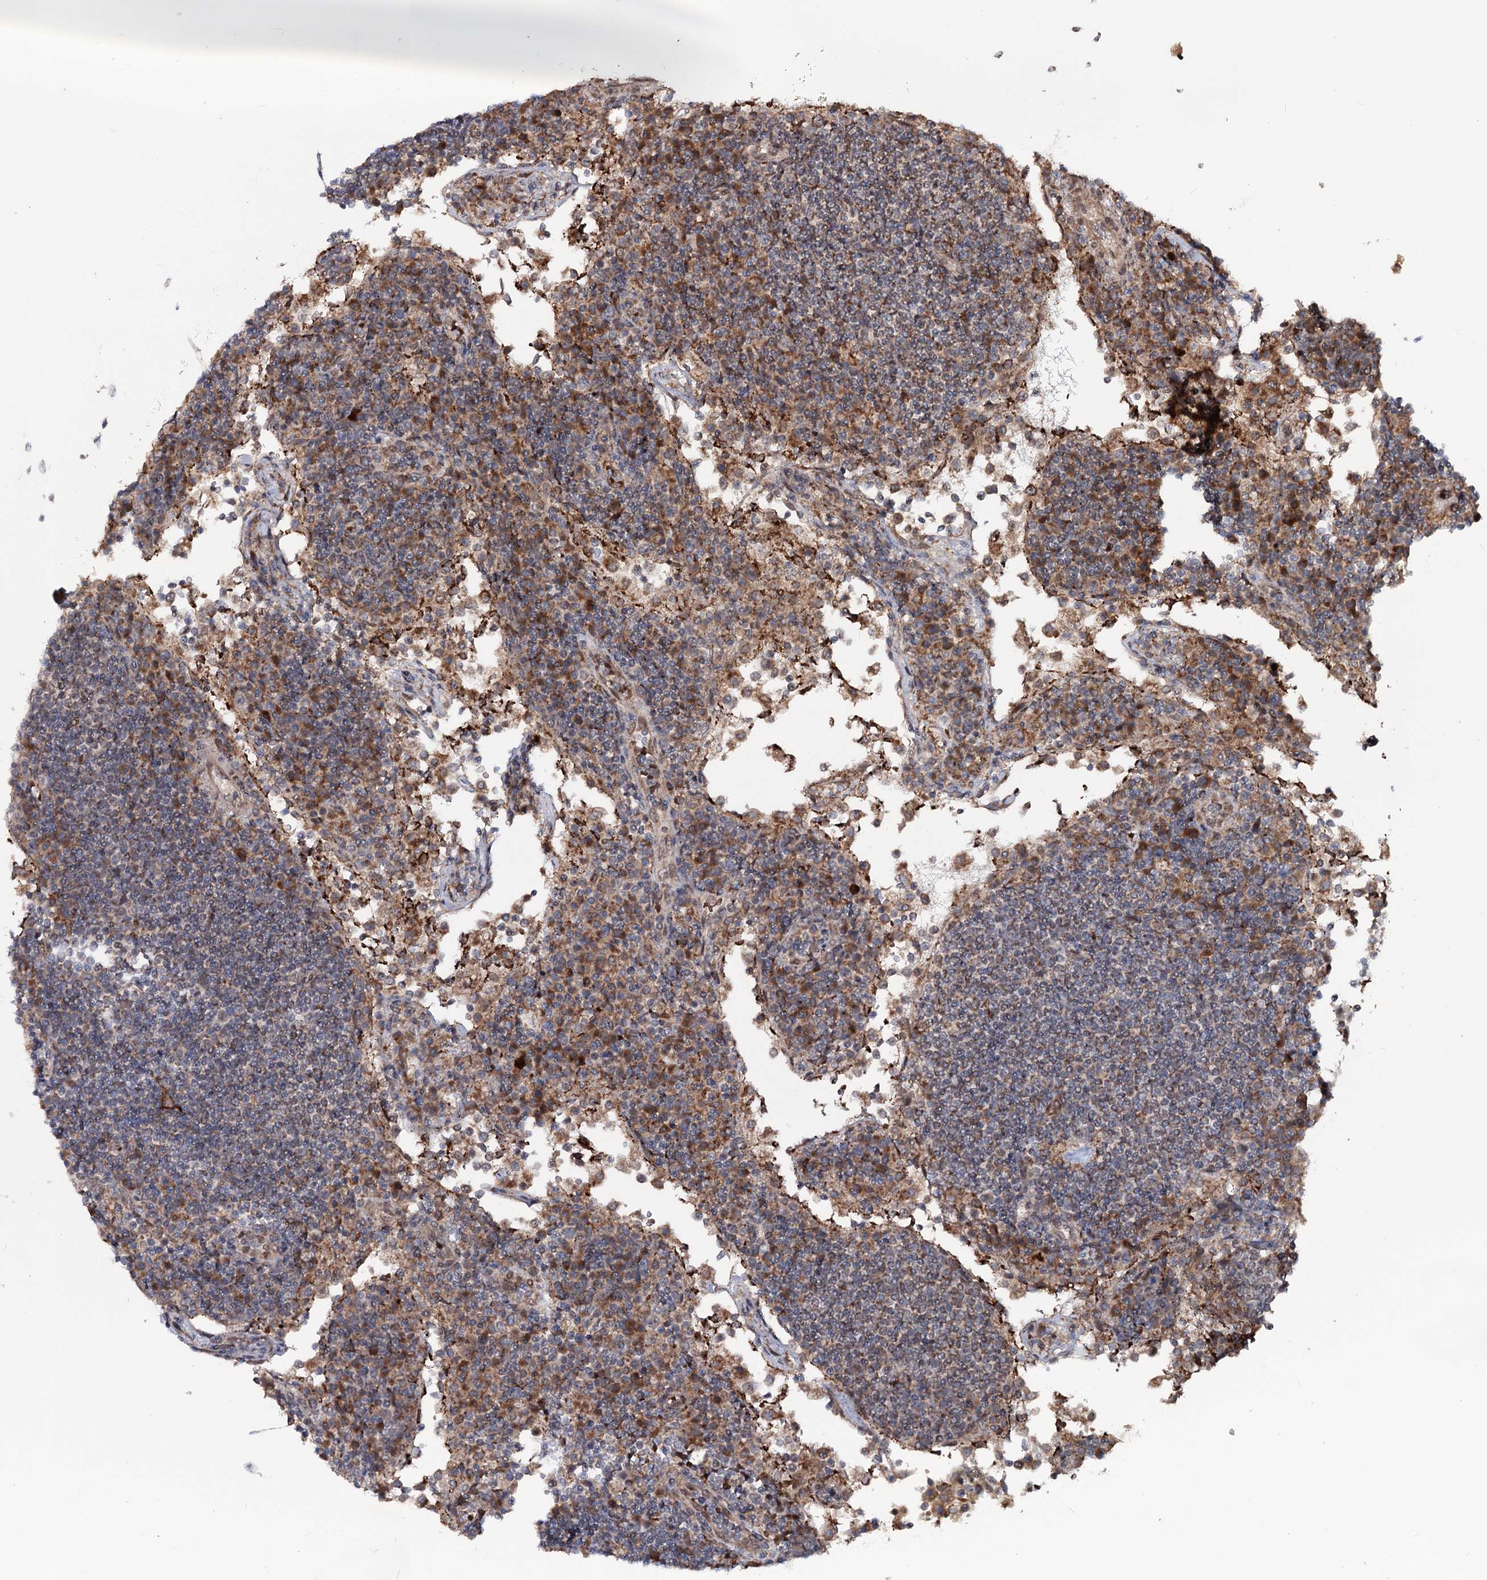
{"staining": {"intensity": "moderate", "quantity": "<25%", "location": "cytoplasmic/membranous"}, "tissue": "lymph node", "cell_type": "Germinal center cells", "image_type": "normal", "snomed": [{"axis": "morphology", "description": "Normal tissue, NOS"}, {"axis": "topography", "description": "Lymph node"}], "caption": "Approximately <25% of germinal center cells in normal human lymph node show moderate cytoplasmic/membranous protein staining as visualized by brown immunohistochemical staining.", "gene": "MSANTD2", "patient": {"sex": "female", "age": 53}}